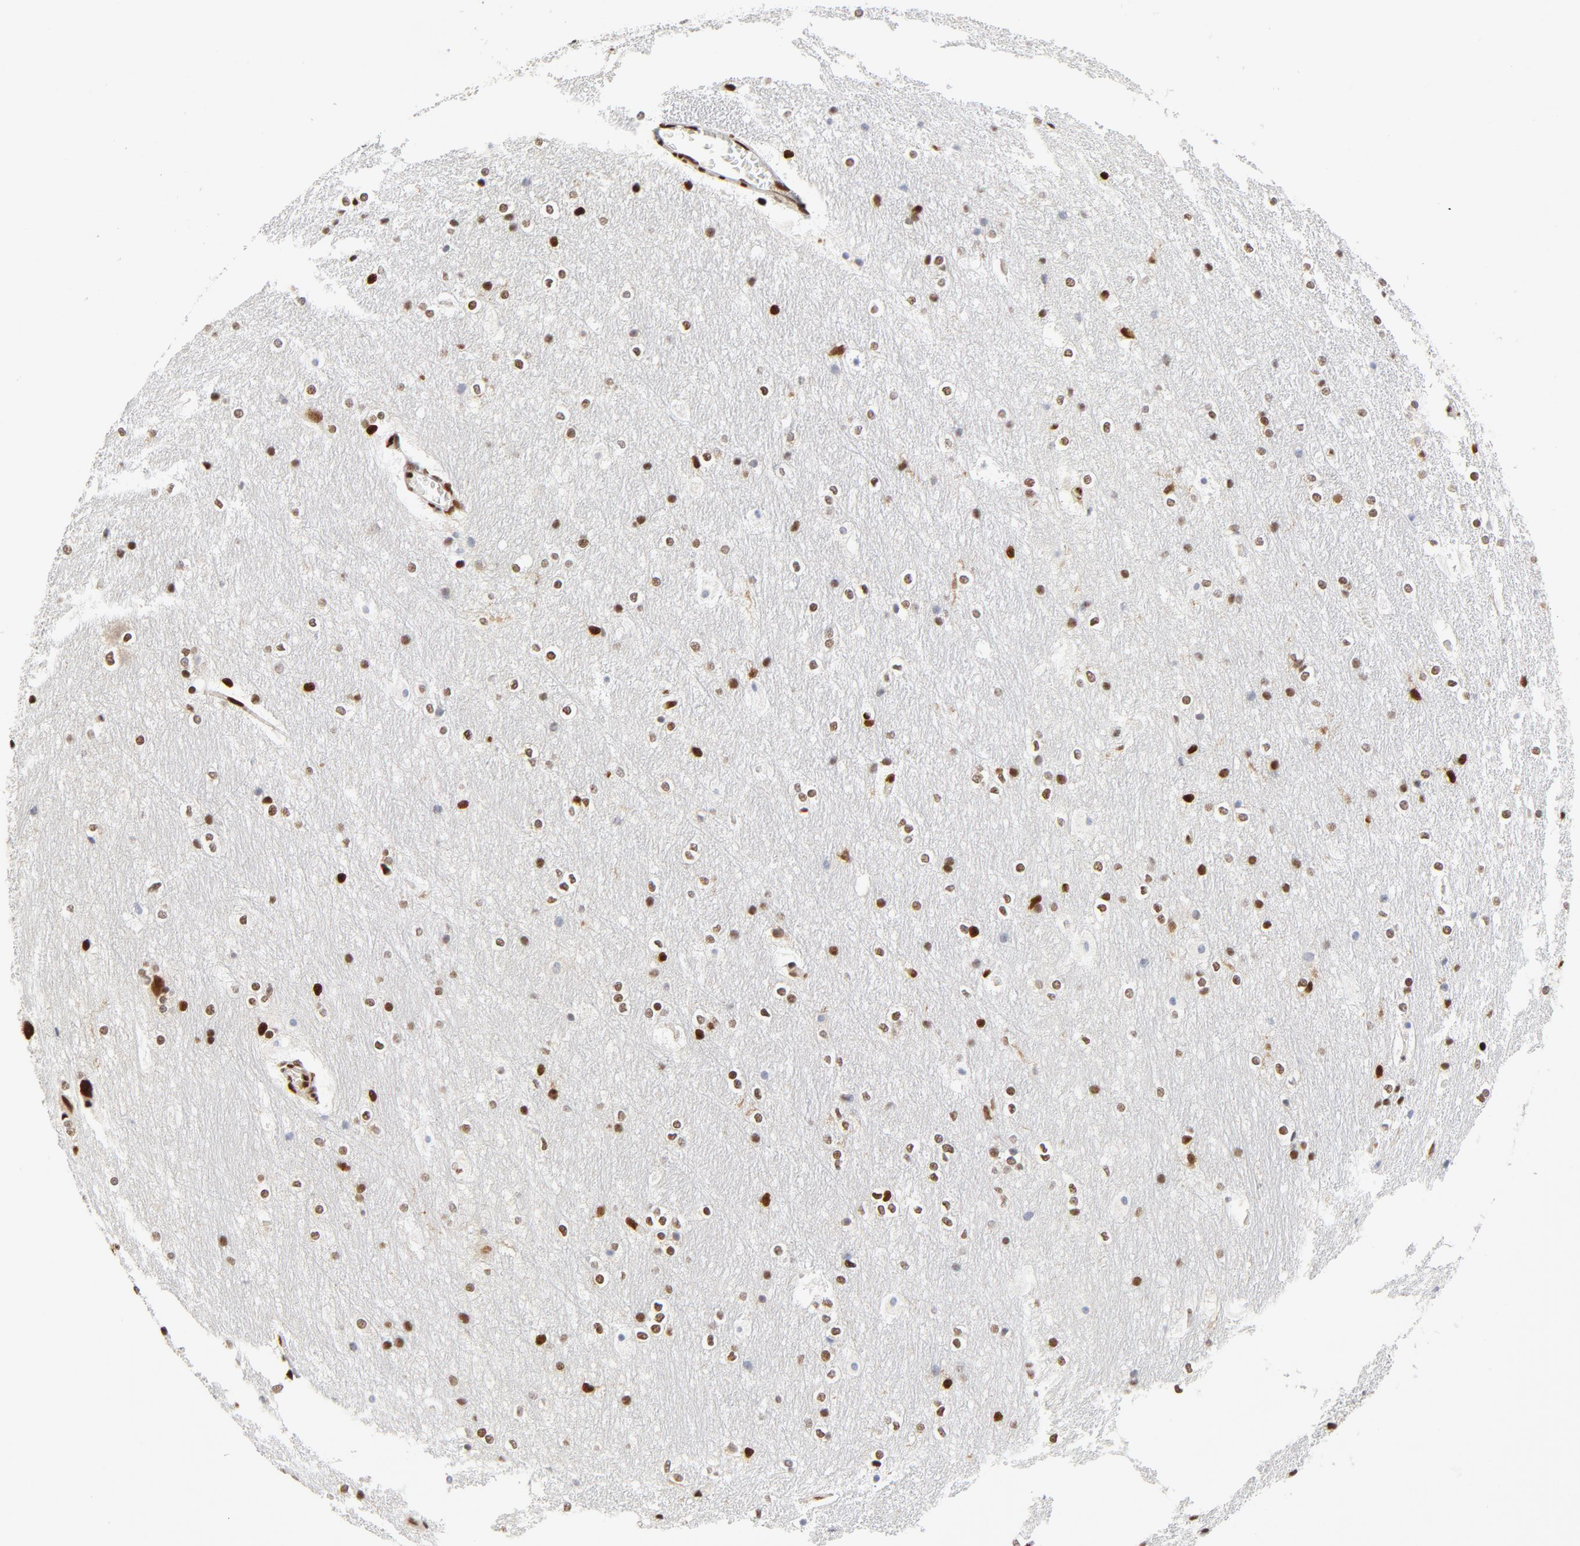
{"staining": {"intensity": "weak", "quantity": "<25%", "location": "nuclear"}, "tissue": "hippocampus", "cell_type": "Glial cells", "image_type": "normal", "snomed": [{"axis": "morphology", "description": "Normal tissue, NOS"}, {"axis": "topography", "description": "Hippocampus"}], "caption": "Immunohistochemical staining of benign human hippocampus displays no significant expression in glial cells.", "gene": "MEF2A", "patient": {"sex": "female", "age": 19}}